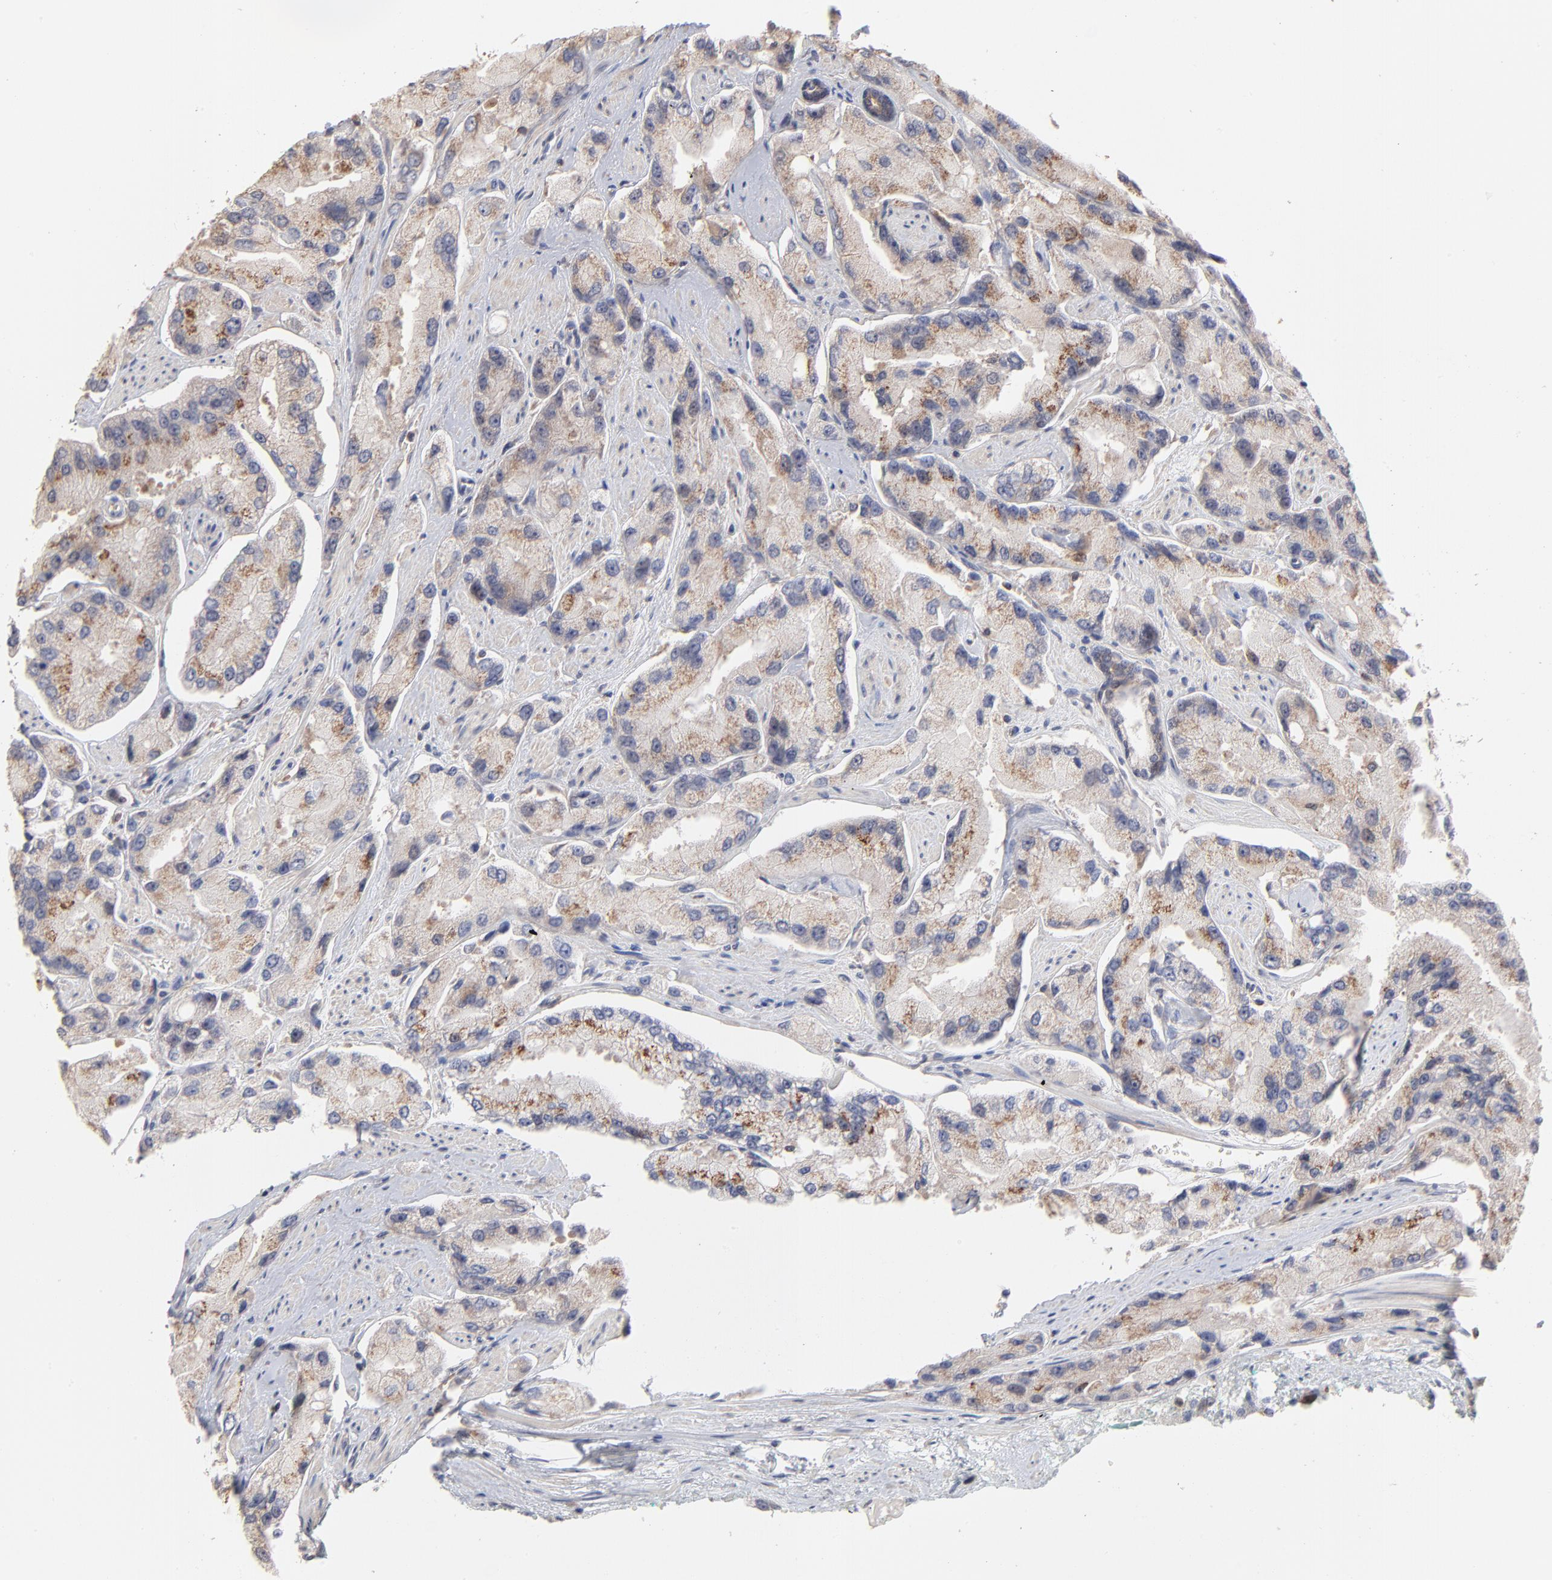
{"staining": {"intensity": "weak", "quantity": ">75%", "location": "cytoplasmic/membranous"}, "tissue": "prostate cancer", "cell_type": "Tumor cells", "image_type": "cancer", "snomed": [{"axis": "morphology", "description": "Adenocarcinoma, High grade"}, {"axis": "topography", "description": "Prostate"}], "caption": "IHC of prostate cancer (adenocarcinoma (high-grade)) reveals low levels of weak cytoplasmic/membranous positivity in about >75% of tumor cells.", "gene": "IVNS1ABP", "patient": {"sex": "male", "age": 58}}